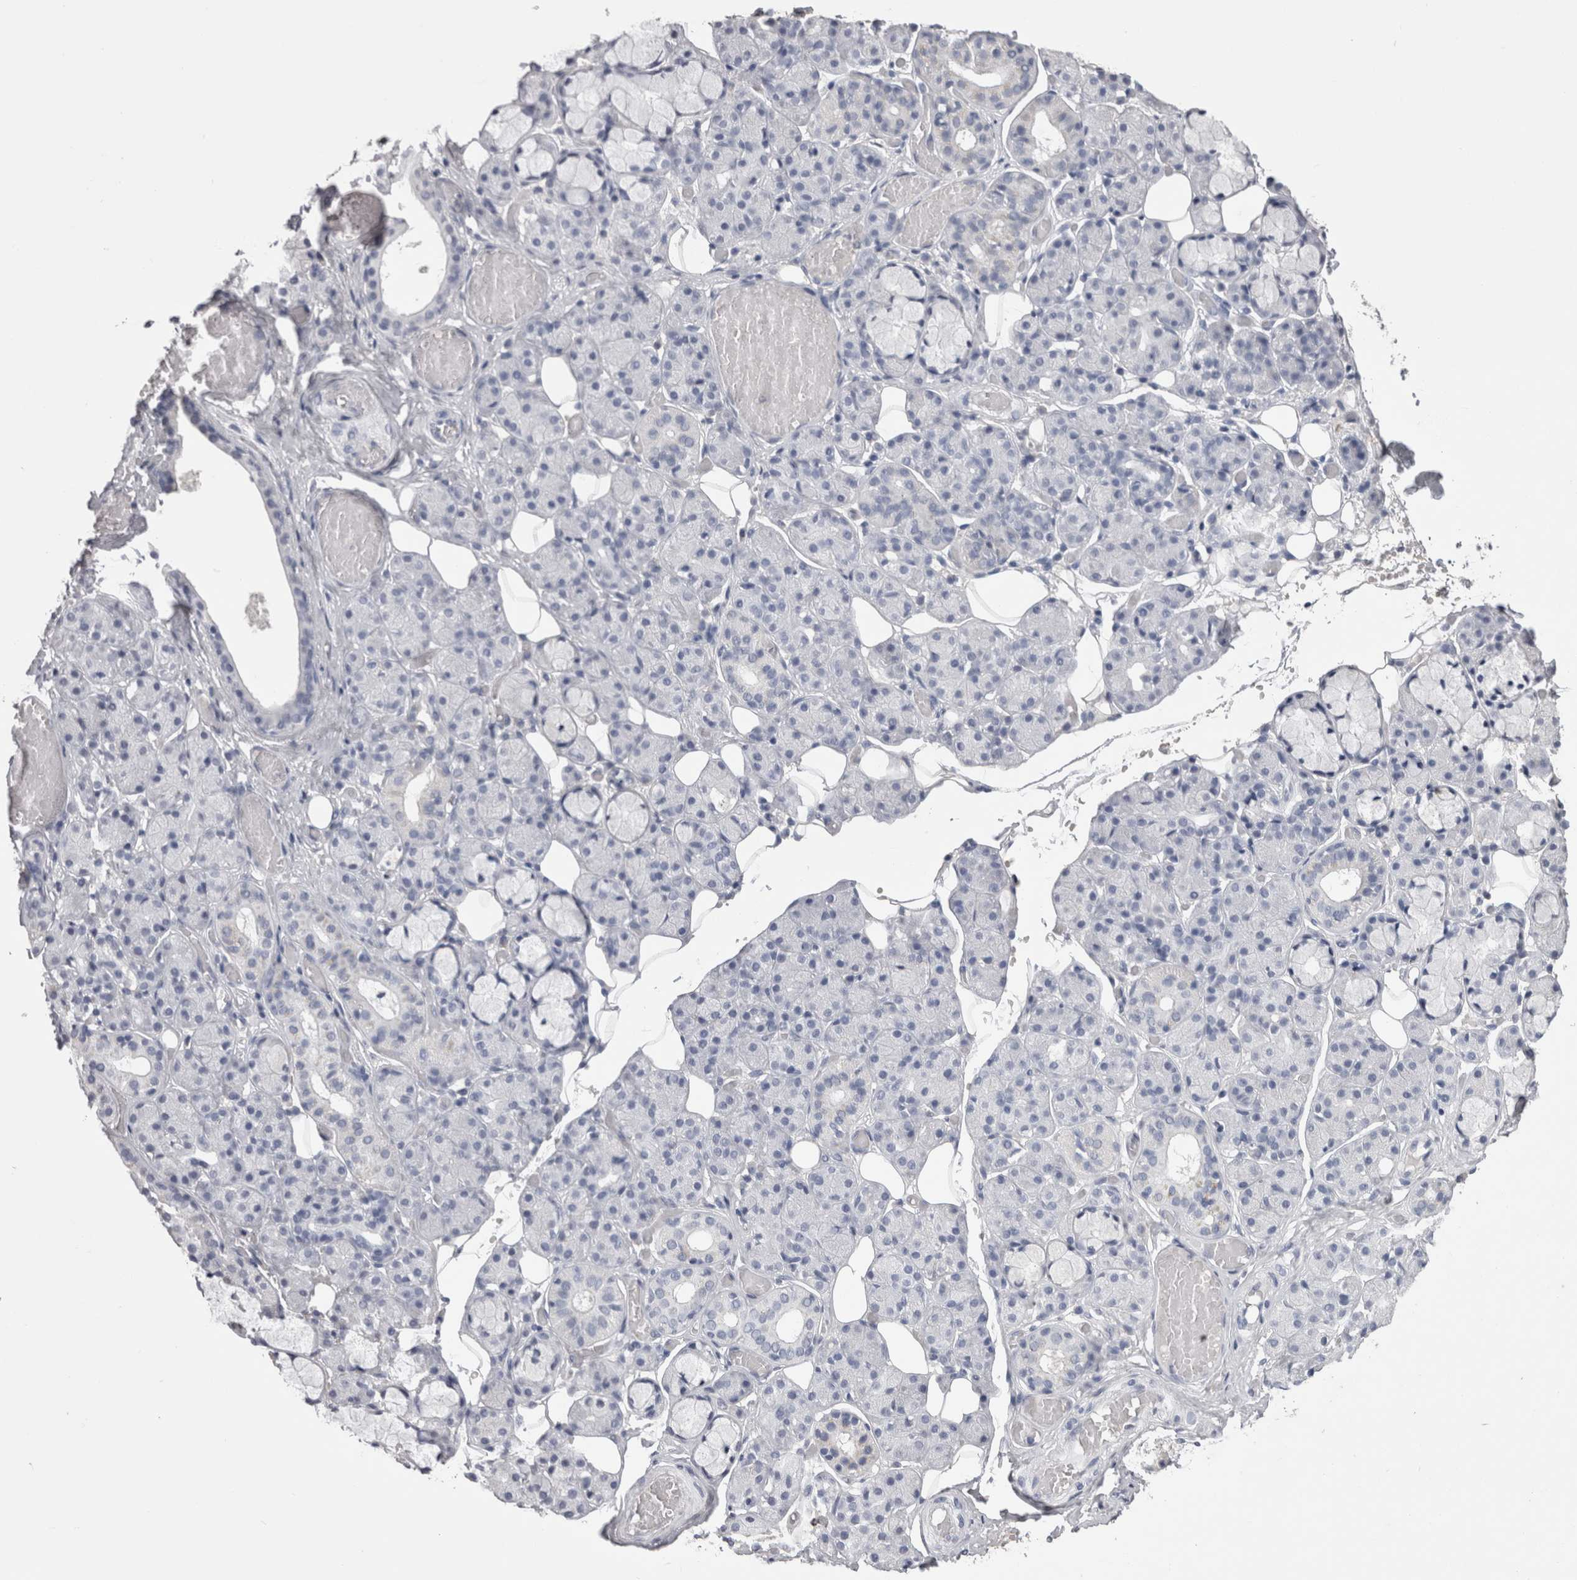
{"staining": {"intensity": "negative", "quantity": "none", "location": "none"}, "tissue": "salivary gland", "cell_type": "Glandular cells", "image_type": "normal", "snomed": [{"axis": "morphology", "description": "Normal tissue, NOS"}, {"axis": "topography", "description": "Salivary gland"}], "caption": "High power microscopy image of an immunohistochemistry image of unremarkable salivary gland, revealing no significant positivity in glandular cells.", "gene": "CDHR5", "patient": {"sex": "male", "age": 63}}